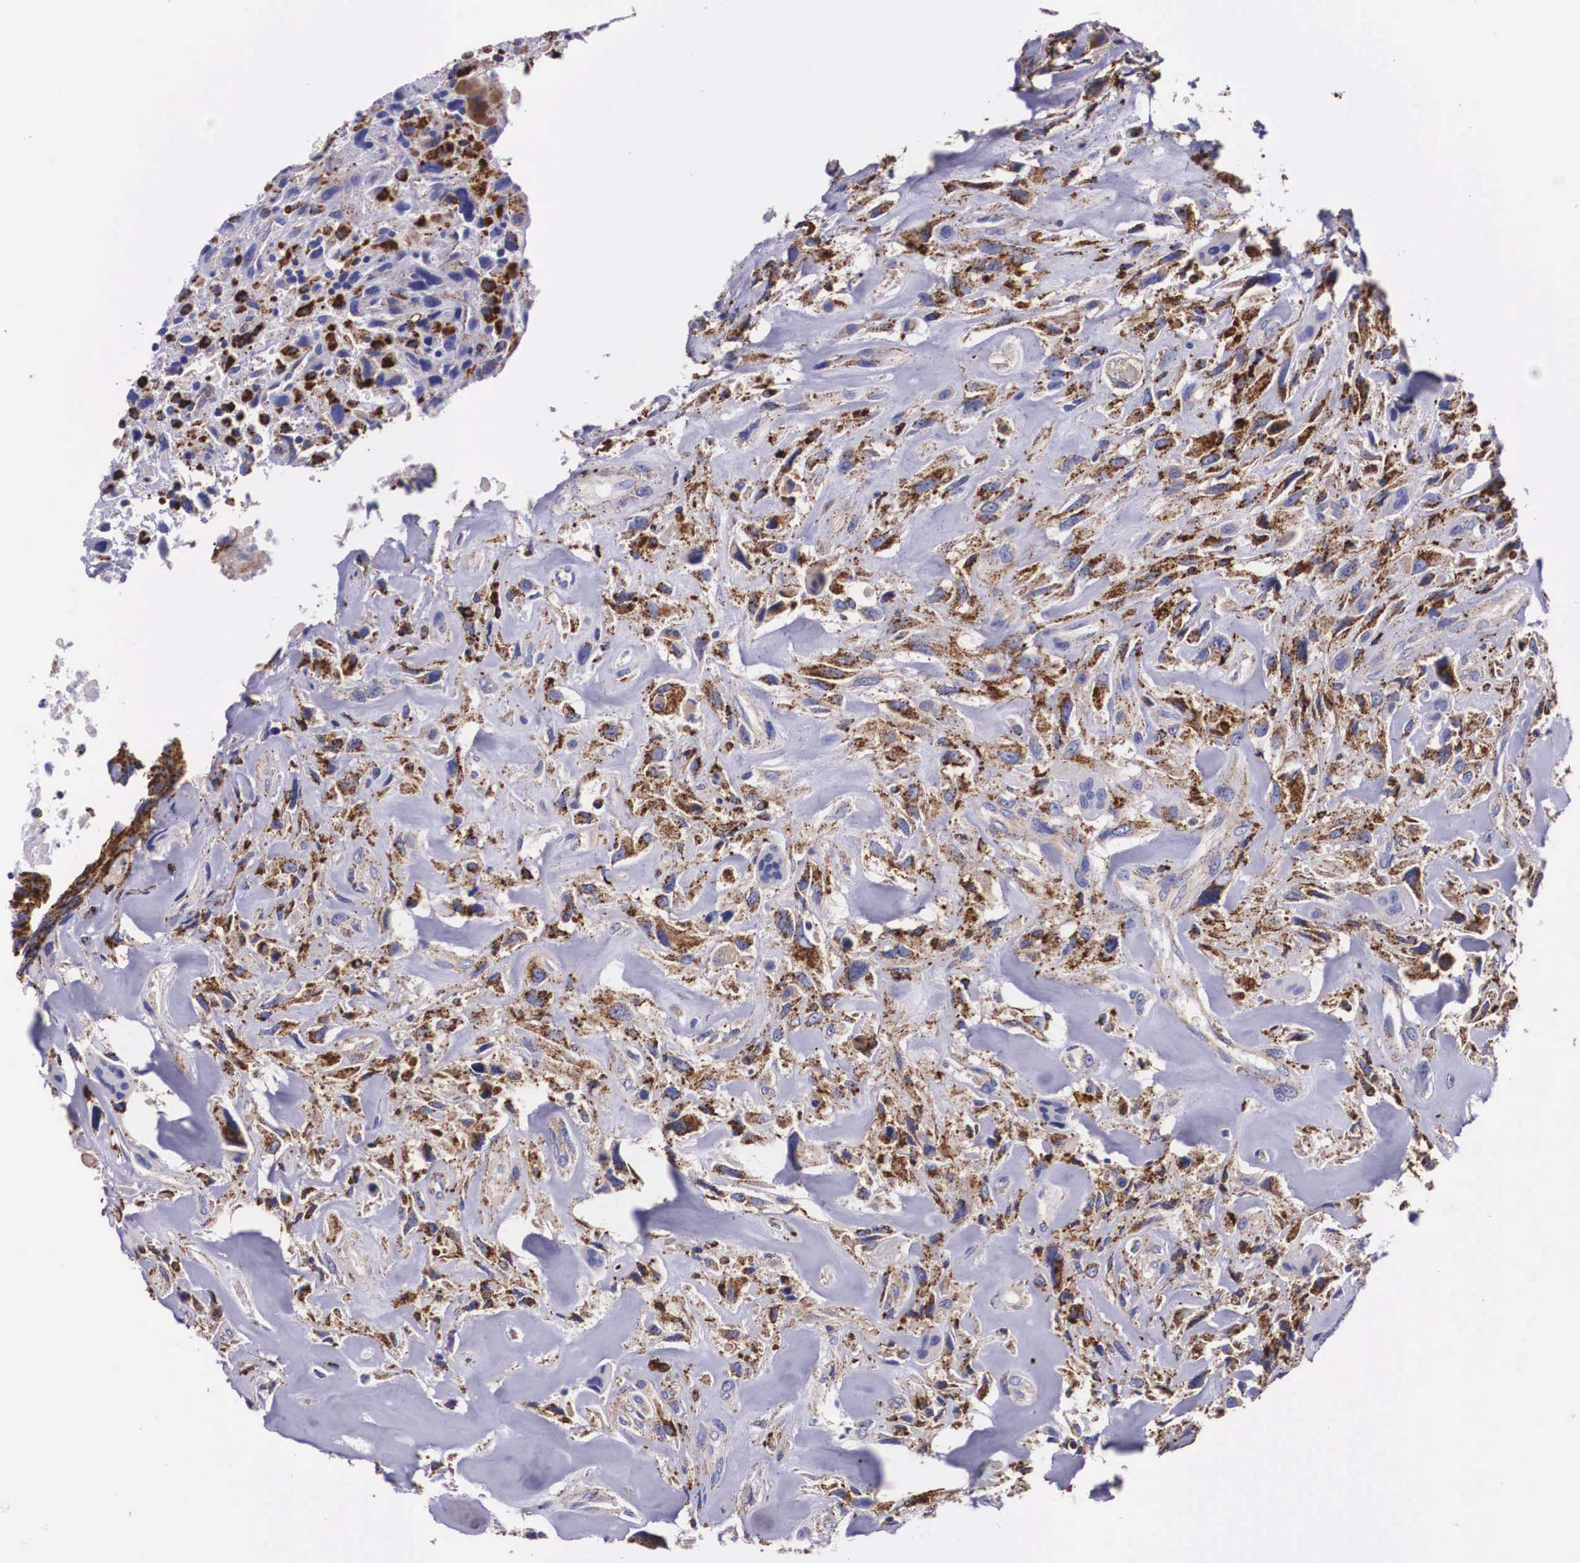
{"staining": {"intensity": "moderate", "quantity": ">75%", "location": "cytoplasmic/membranous"}, "tissue": "breast cancer", "cell_type": "Tumor cells", "image_type": "cancer", "snomed": [{"axis": "morphology", "description": "Neoplasm, malignant, NOS"}, {"axis": "topography", "description": "Breast"}], "caption": "Human breast cancer stained for a protein (brown) displays moderate cytoplasmic/membranous positive staining in approximately >75% of tumor cells.", "gene": "NAGA", "patient": {"sex": "female", "age": 50}}